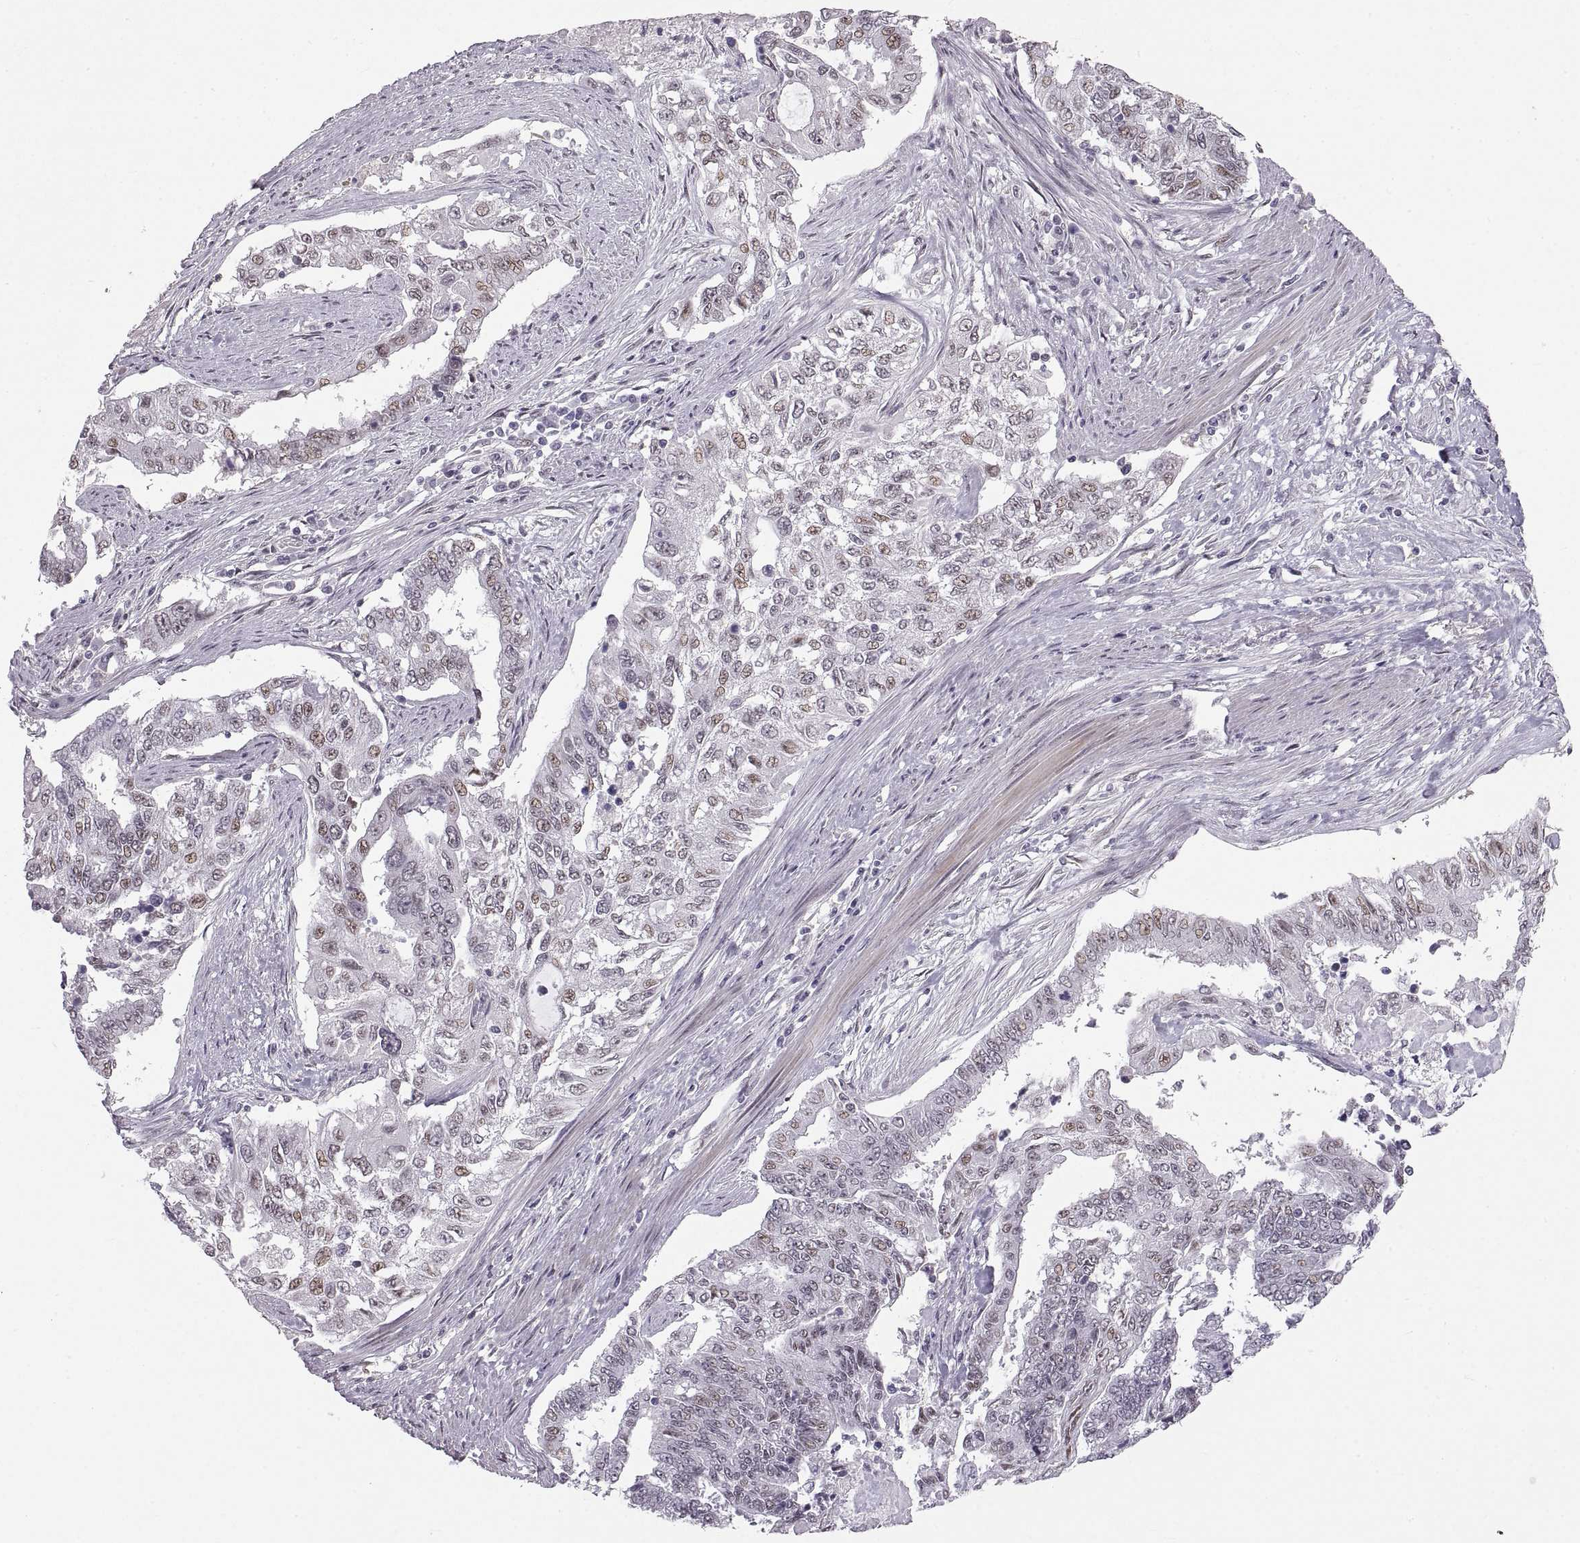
{"staining": {"intensity": "weak", "quantity": "25%-75%", "location": "nuclear"}, "tissue": "endometrial cancer", "cell_type": "Tumor cells", "image_type": "cancer", "snomed": [{"axis": "morphology", "description": "Adenocarcinoma, NOS"}, {"axis": "topography", "description": "Uterus"}], "caption": "Weak nuclear protein staining is identified in about 25%-75% of tumor cells in endometrial cancer (adenocarcinoma).", "gene": "NANOS3", "patient": {"sex": "female", "age": 59}}